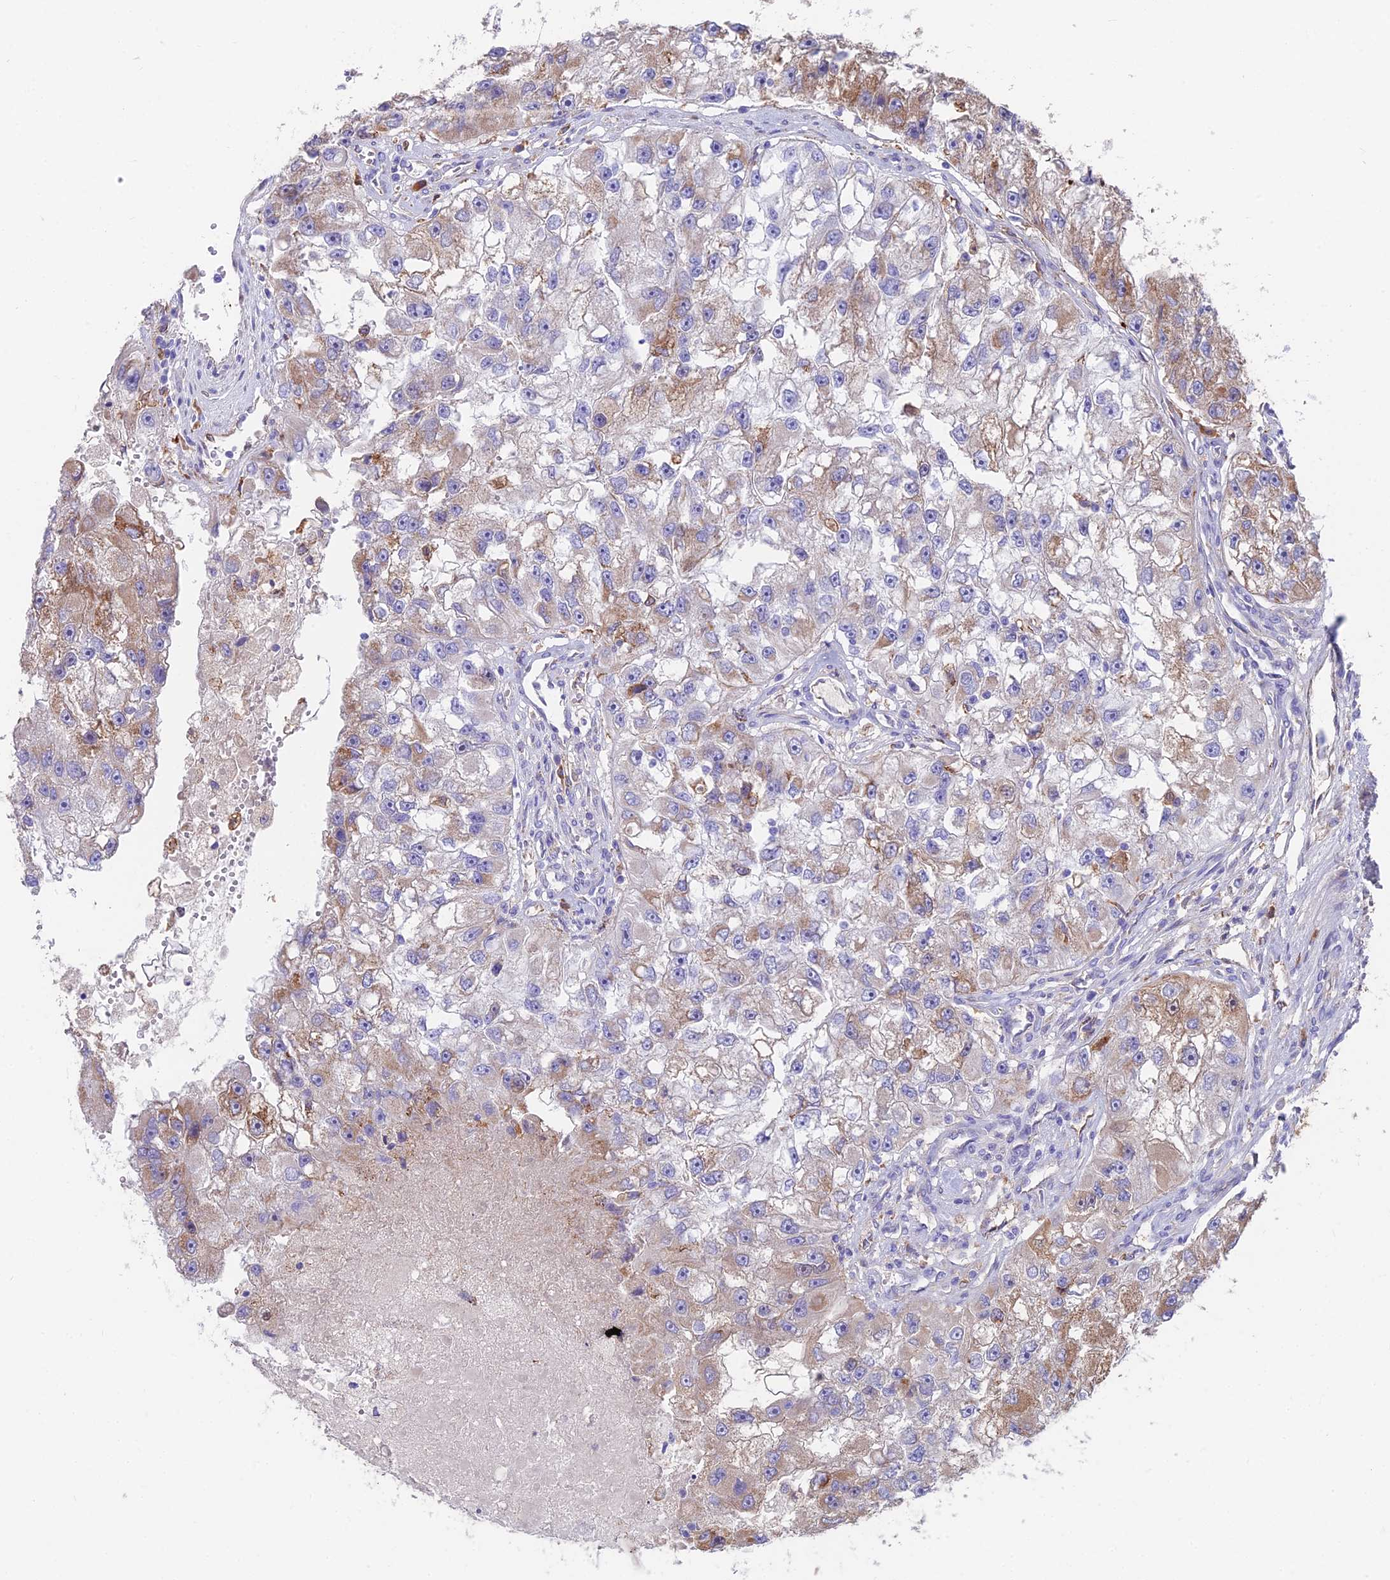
{"staining": {"intensity": "moderate", "quantity": "<25%", "location": "cytoplasmic/membranous"}, "tissue": "renal cancer", "cell_type": "Tumor cells", "image_type": "cancer", "snomed": [{"axis": "morphology", "description": "Adenocarcinoma, NOS"}, {"axis": "topography", "description": "Kidney"}], "caption": "Tumor cells demonstrate low levels of moderate cytoplasmic/membranous expression in approximately <25% of cells in renal cancer.", "gene": "TIGD6", "patient": {"sex": "male", "age": 63}}